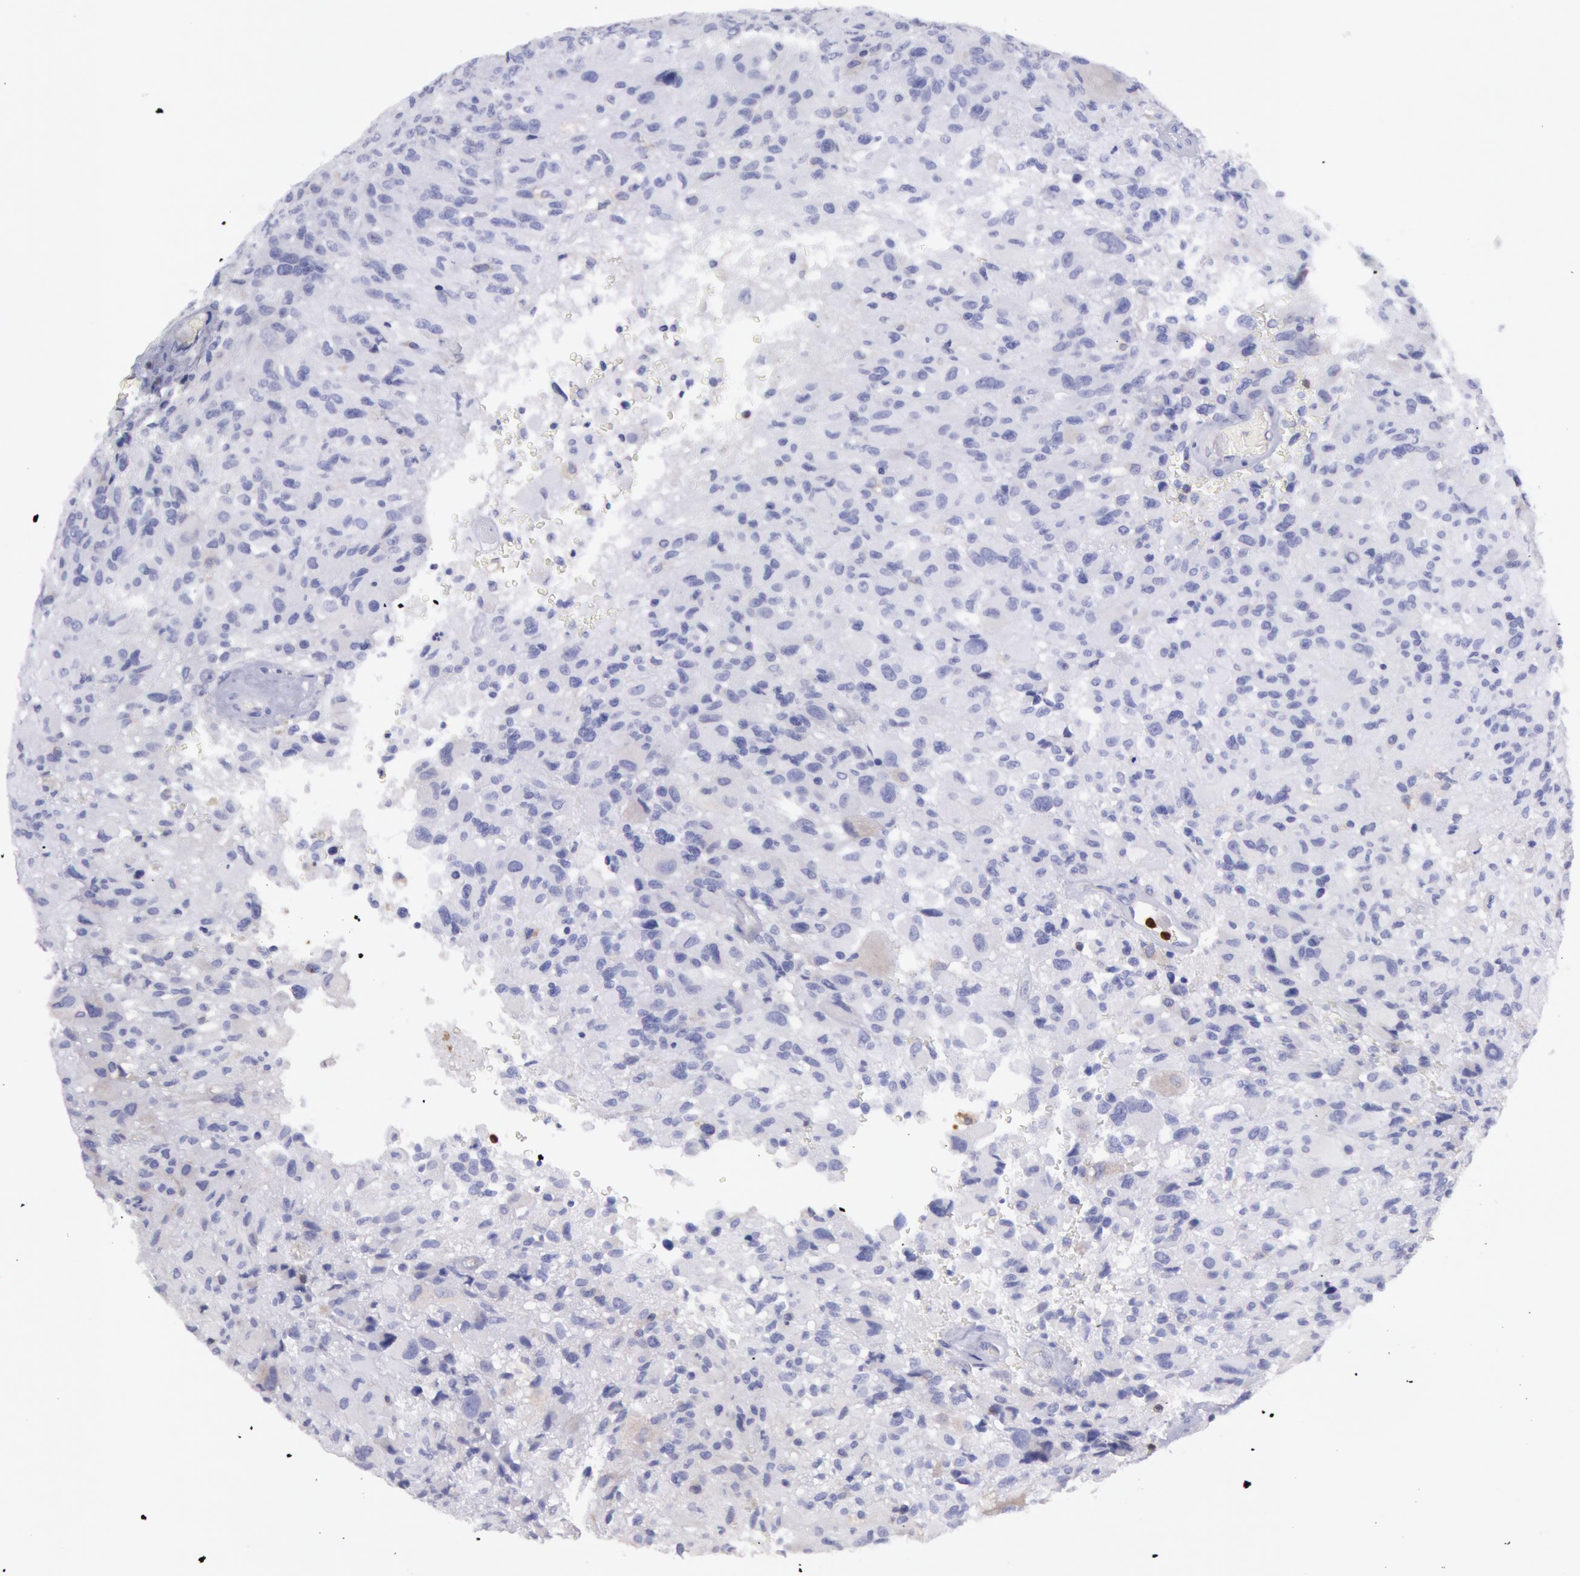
{"staining": {"intensity": "negative", "quantity": "none", "location": "none"}, "tissue": "glioma", "cell_type": "Tumor cells", "image_type": "cancer", "snomed": [{"axis": "morphology", "description": "Glioma, malignant, High grade"}, {"axis": "topography", "description": "Brain"}], "caption": "A high-resolution micrograph shows IHC staining of glioma, which displays no significant expression in tumor cells.", "gene": "RAB27A", "patient": {"sex": "male", "age": 69}}